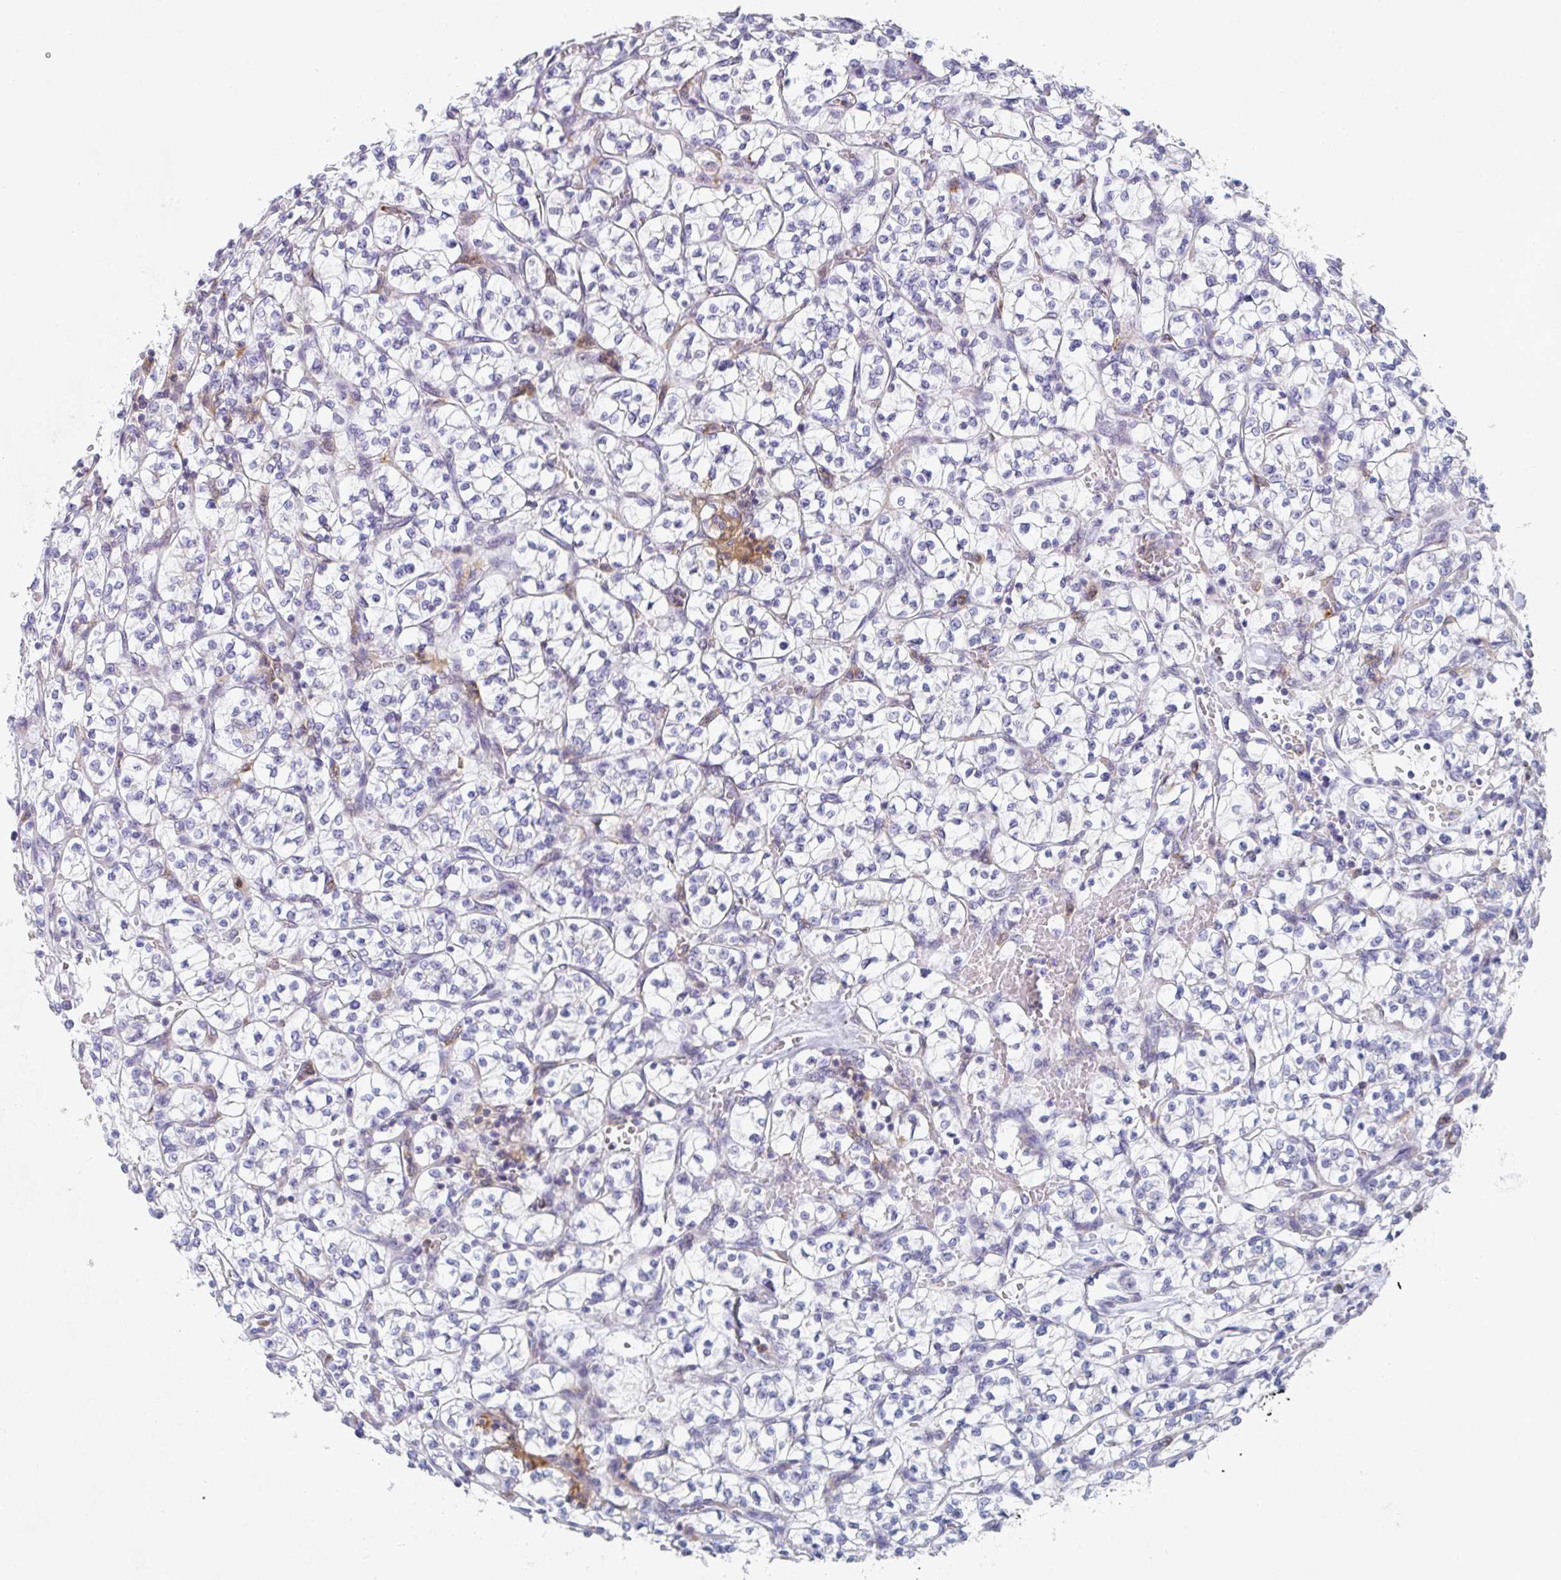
{"staining": {"intensity": "negative", "quantity": "none", "location": "none"}, "tissue": "renal cancer", "cell_type": "Tumor cells", "image_type": "cancer", "snomed": [{"axis": "morphology", "description": "Adenocarcinoma, NOS"}, {"axis": "topography", "description": "Kidney"}], "caption": "Human renal adenocarcinoma stained for a protein using immunohistochemistry demonstrates no positivity in tumor cells.", "gene": "KLHL33", "patient": {"sex": "female", "age": 64}}